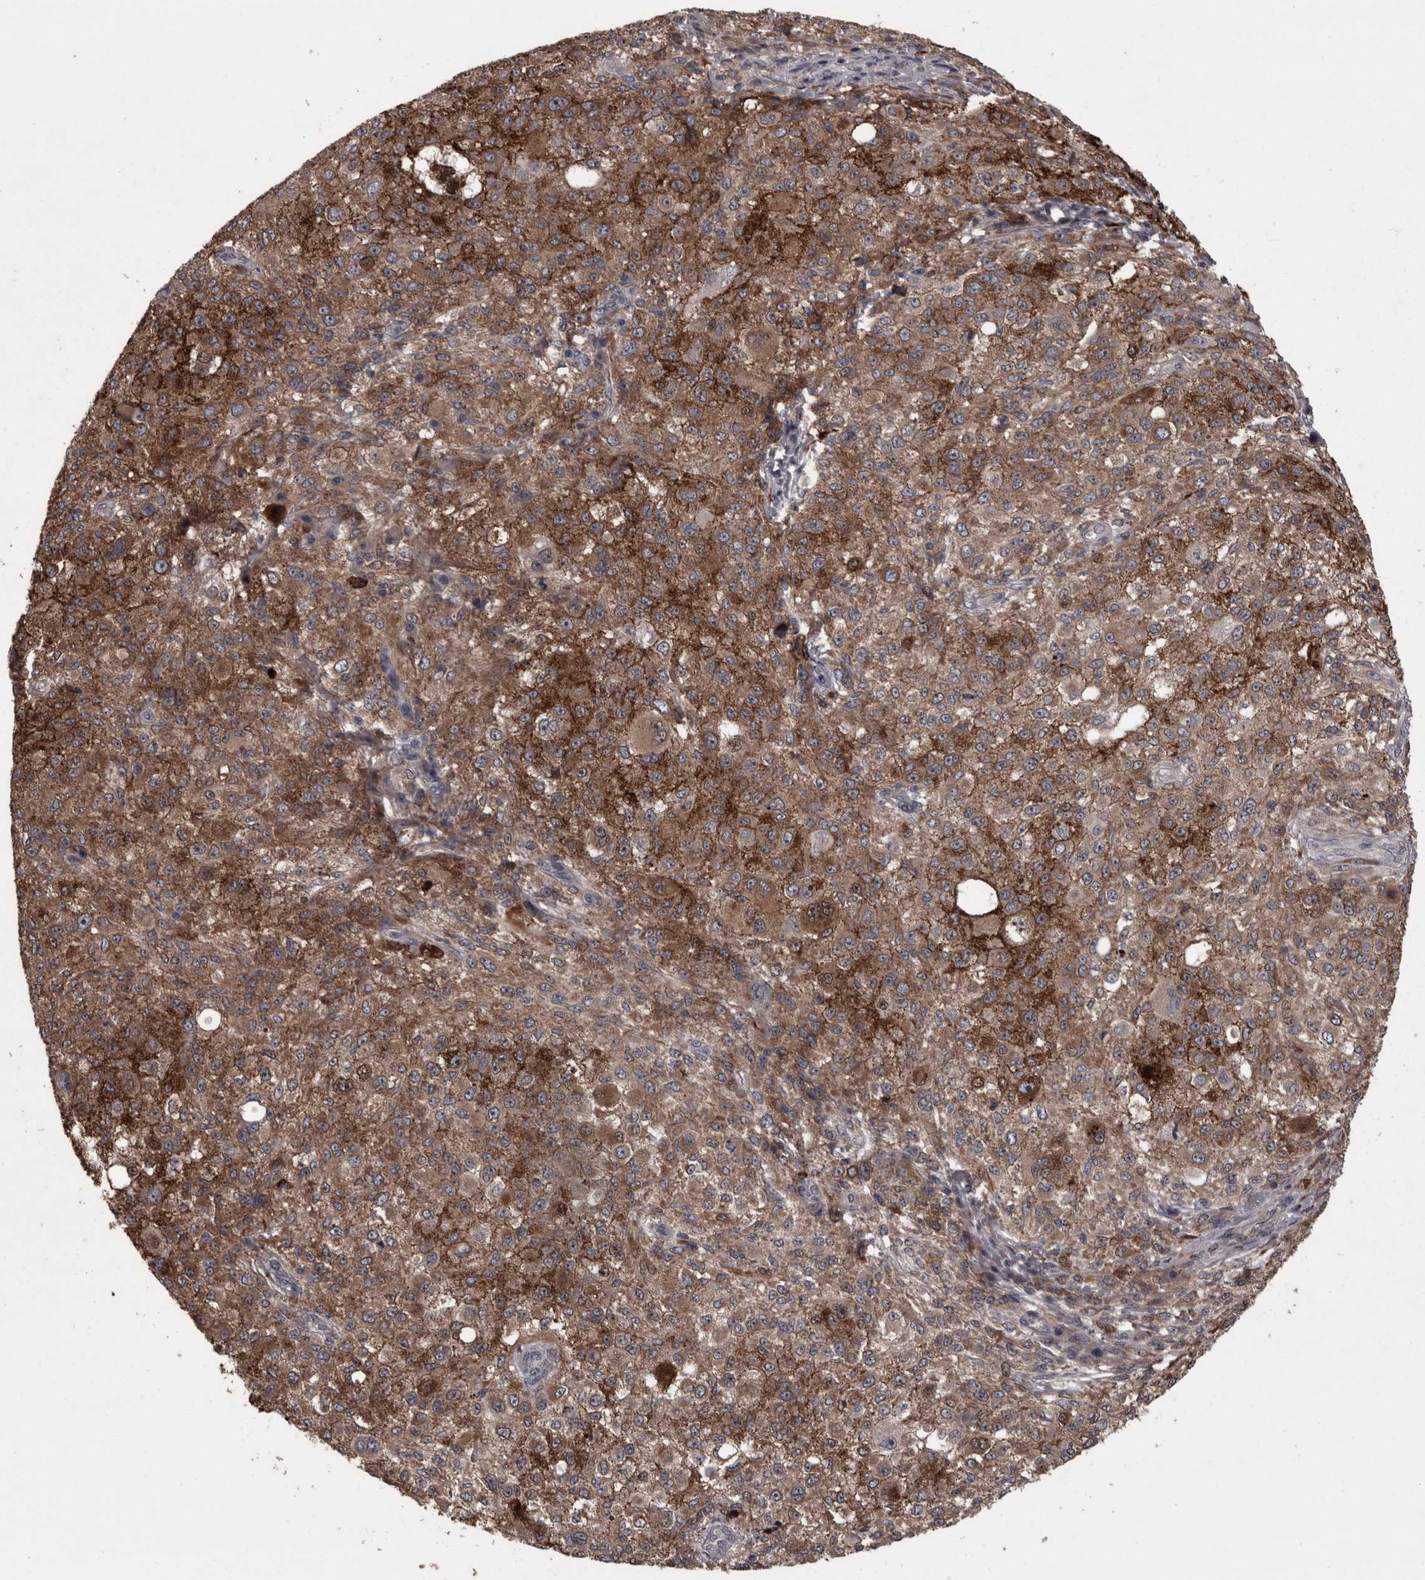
{"staining": {"intensity": "moderate", "quantity": ">75%", "location": "cytoplasmic/membranous"}, "tissue": "melanoma", "cell_type": "Tumor cells", "image_type": "cancer", "snomed": [{"axis": "morphology", "description": "Necrosis, NOS"}, {"axis": "morphology", "description": "Malignant melanoma, NOS"}, {"axis": "topography", "description": "Skin"}], "caption": "Immunohistochemical staining of human melanoma shows medium levels of moderate cytoplasmic/membranous expression in approximately >75% of tumor cells.", "gene": "PCDH17", "patient": {"sex": "female", "age": 87}}